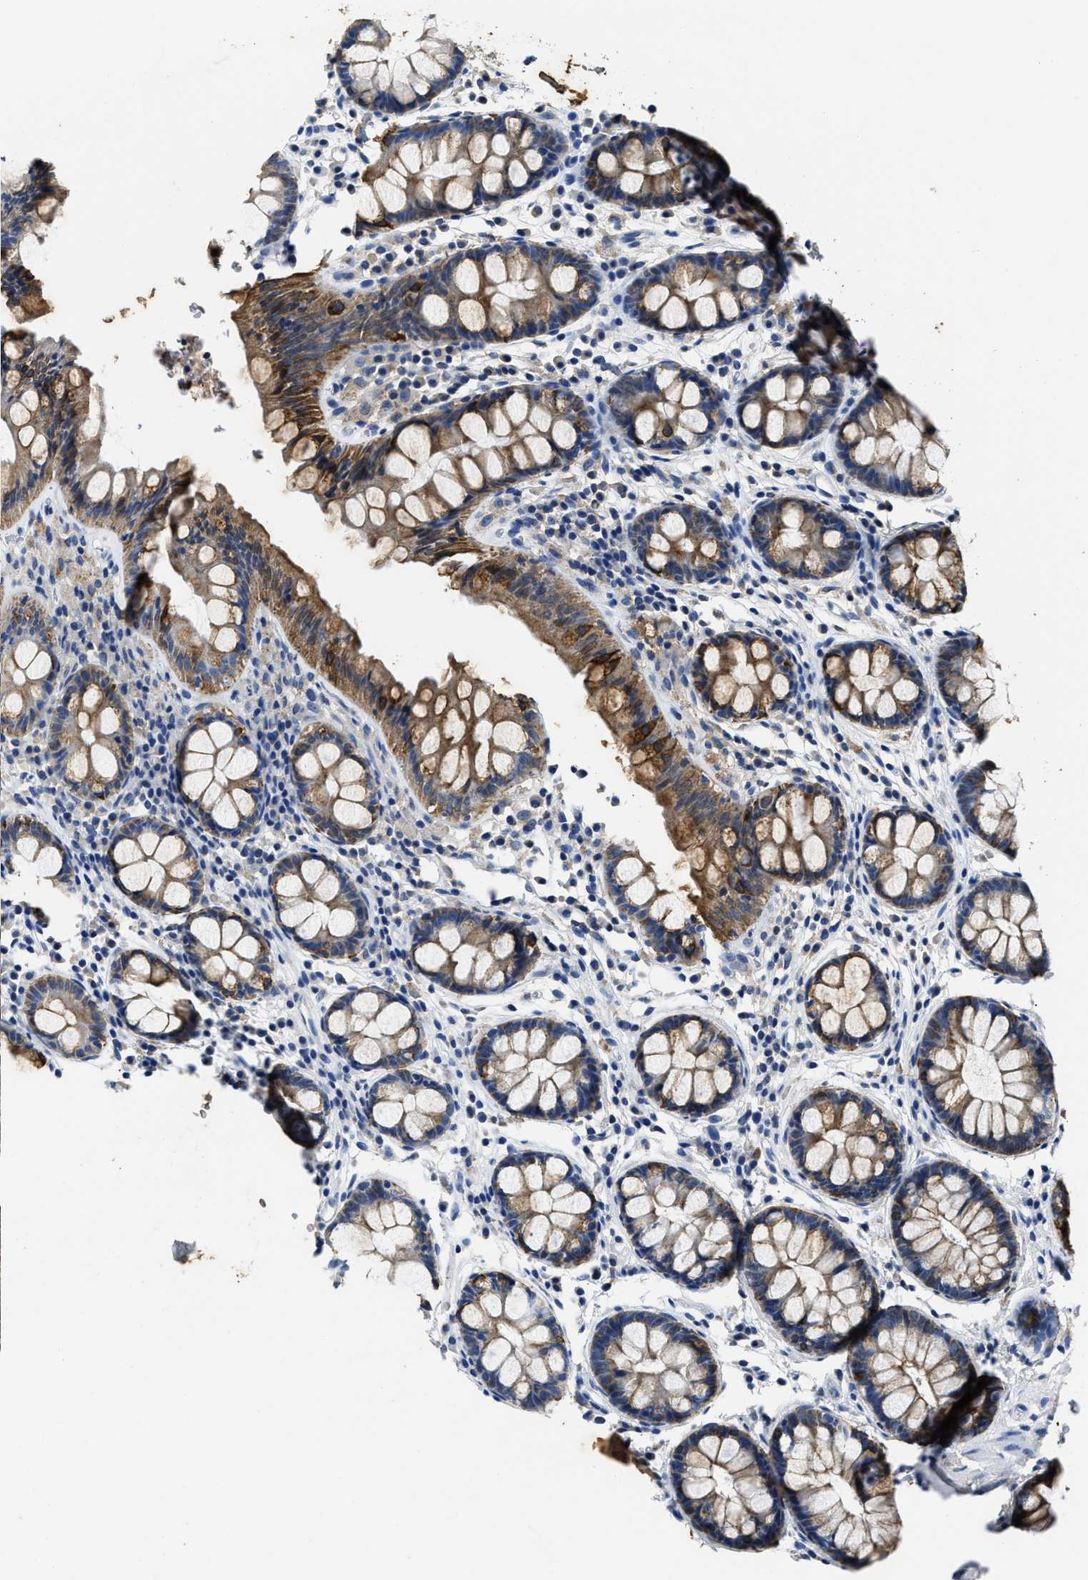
{"staining": {"intensity": "negative", "quantity": "none", "location": "none"}, "tissue": "colon", "cell_type": "Endothelial cells", "image_type": "normal", "snomed": [{"axis": "morphology", "description": "Normal tissue, NOS"}, {"axis": "topography", "description": "Colon"}], "caption": "Immunohistochemistry (IHC) of unremarkable colon exhibits no positivity in endothelial cells. (IHC, brightfield microscopy, high magnification).", "gene": "CTNNA1", "patient": {"sex": "female", "age": 80}}